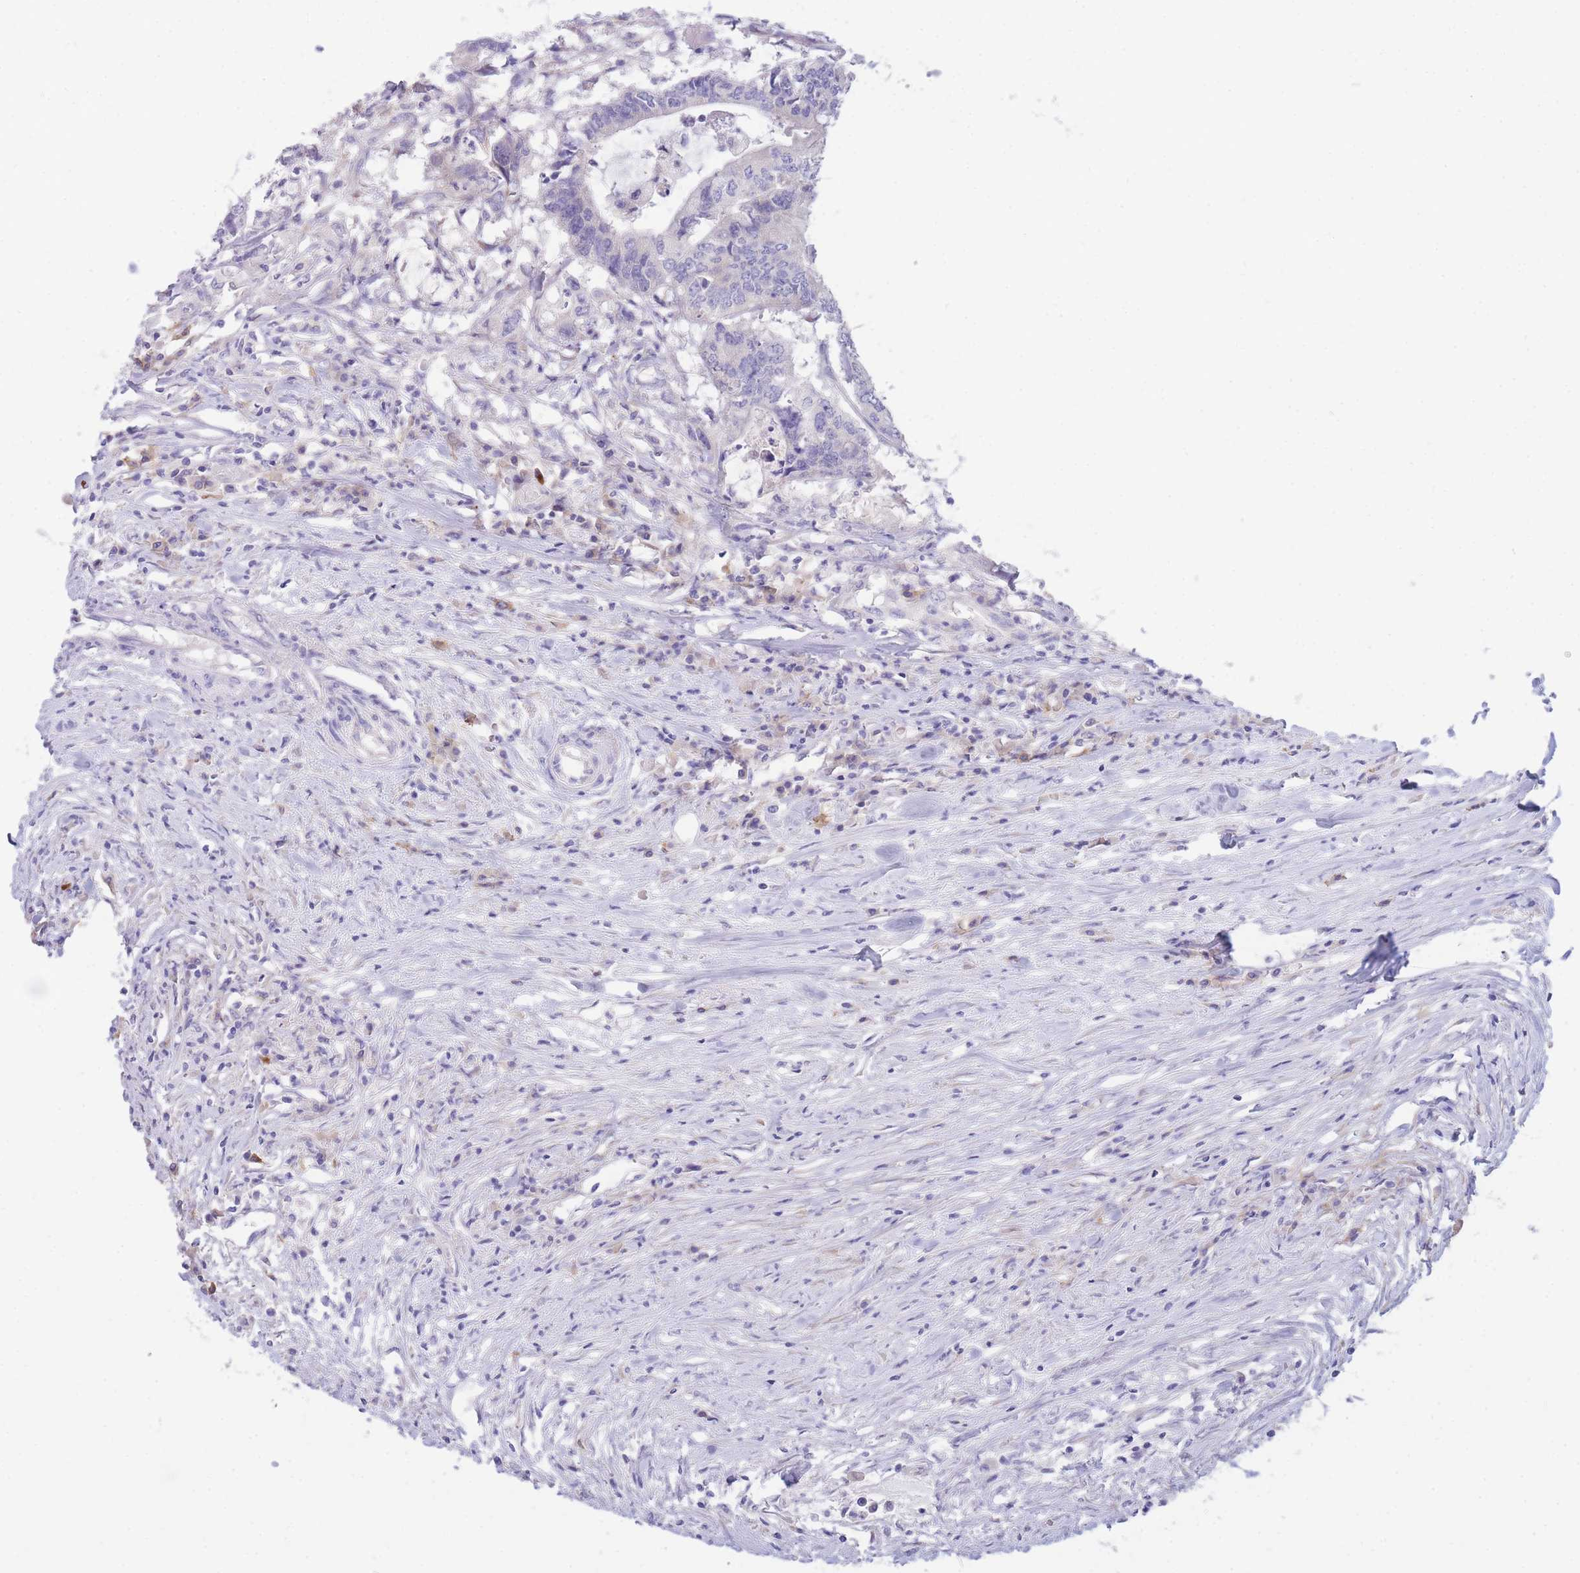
{"staining": {"intensity": "negative", "quantity": "none", "location": "none"}, "tissue": "colorectal cancer", "cell_type": "Tumor cells", "image_type": "cancer", "snomed": [{"axis": "morphology", "description": "Adenocarcinoma, NOS"}, {"axis": "topography", "description": "Colon"}], "caption": "A histopathology image of human adenocarcinoma (colorectal) is negative for staining in tumor cells.", "gene": "PCDHB3", "patient": {"sex": "male", "age": 71}}